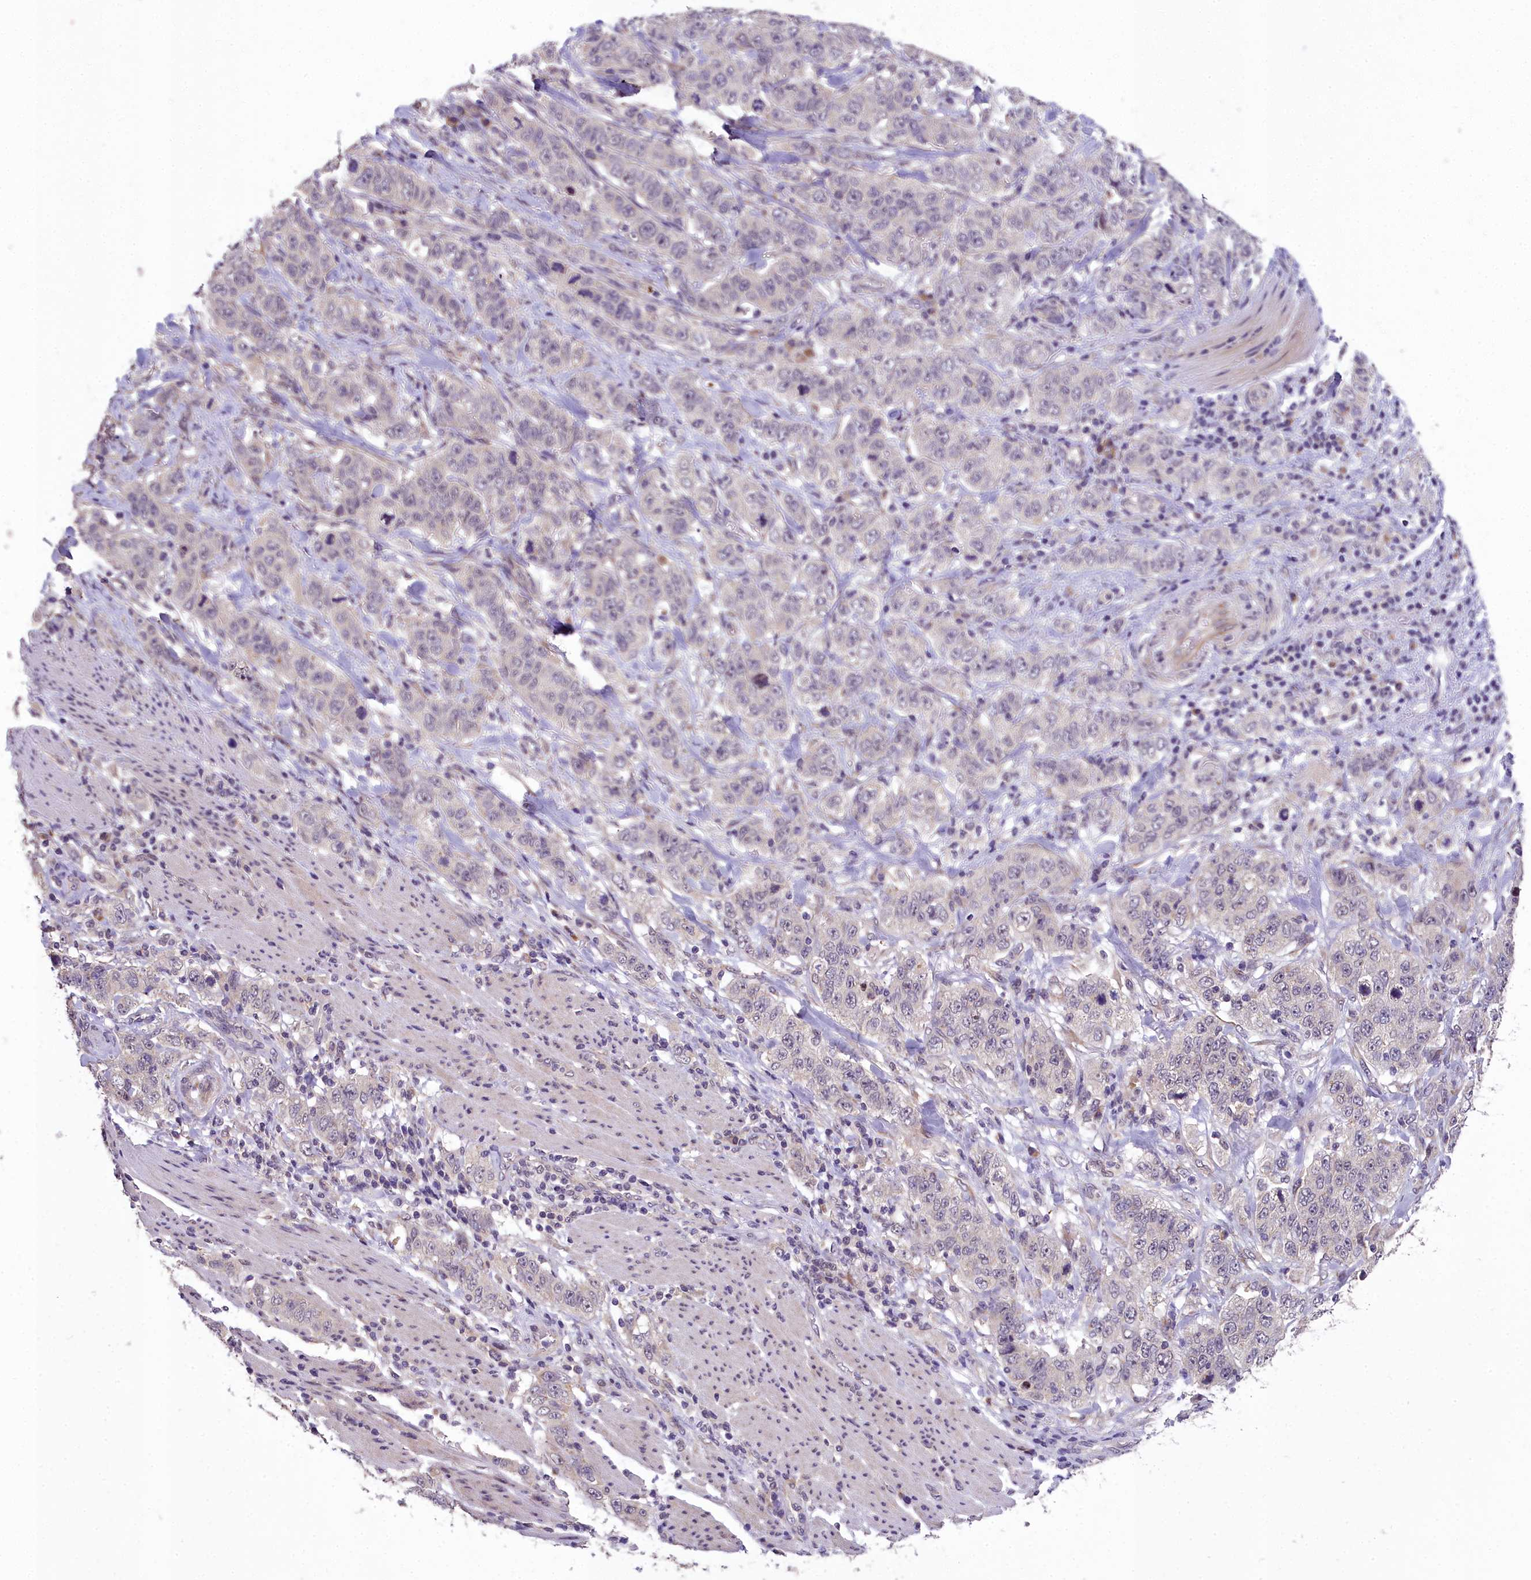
{"staining": {"intensity": "negative", "quantity": "none", "location": "none"}, "tissue": "stomach cancer", "cell_type": "Tumor cells", "image_type": "cancer", "snomed": [{"axis": "morphology", "description": "Adenocarcinoma, NOS"}, {"axis": "topography", "description": "Stomach"}], "caption": "DAB (3,3'-diaminobenzidine) immunohistochemical staining of adenocarcinoma (stomach) displays no significant staining in tumor cells.", "gene": "ZNF333", "patient": {"sex": "male", "age": 48}}